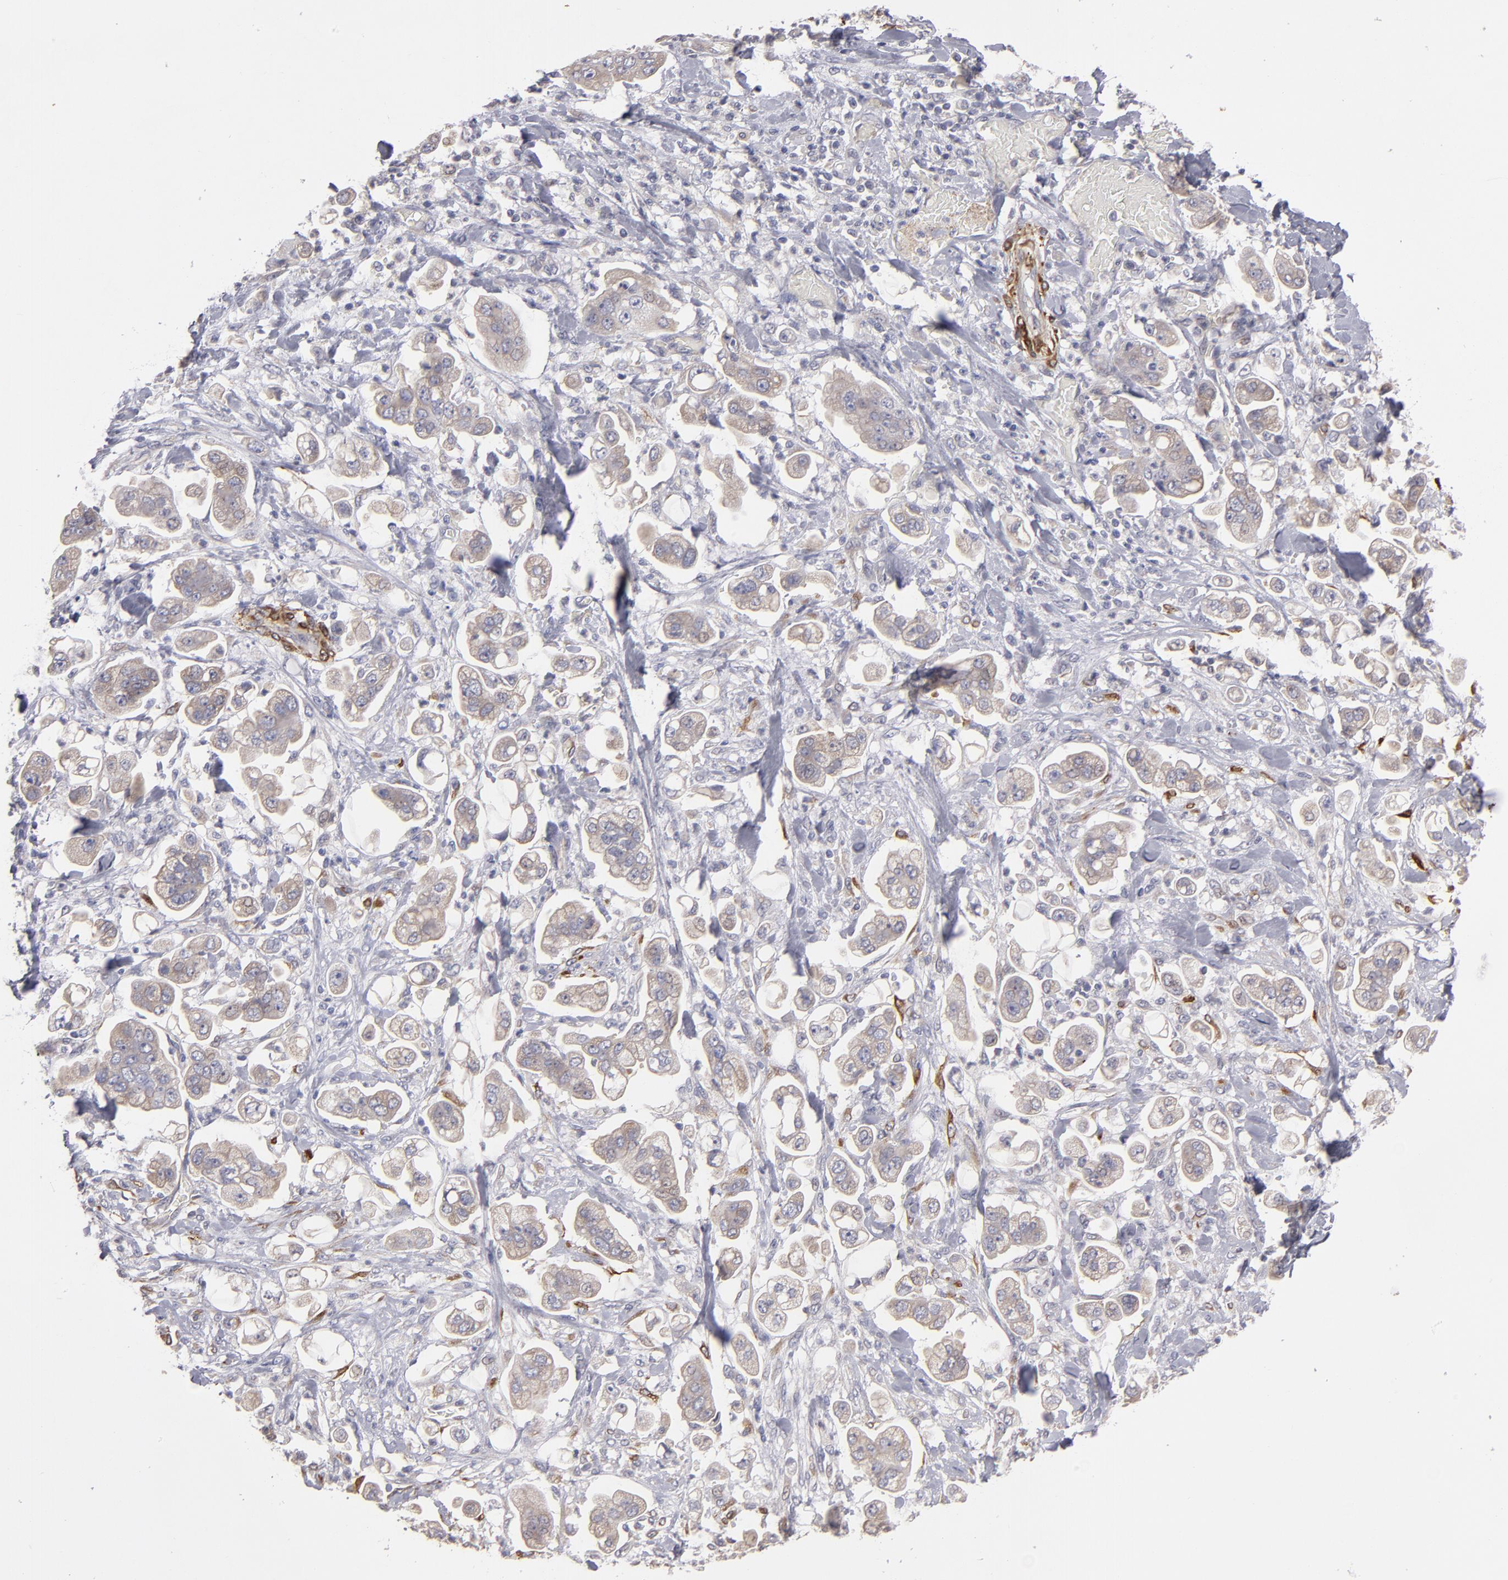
{"staining": {"intensity": "weak", "quantity": "<25%", "location": "cytoplasmic/membranous"}, "tissue": "stomach cancer", "cell_type": "Tumor cells", "image_type": "cancer", "snomed": [{"axis": "morphology", "description": "Adenocarcinoma, NOS"}, {"axis": "topography", "description": "Stomach"}], "caption": "This photomicrograph is of stomach cancer (adenocarcinoma) stained with immunohistochemistry (IHC) to label a protein in brown with the nuclei are counter-stained blue. There is no expression in tumor cells.", "gene": "SLMAP", "patient": {"sex": "male", "age": 62}}